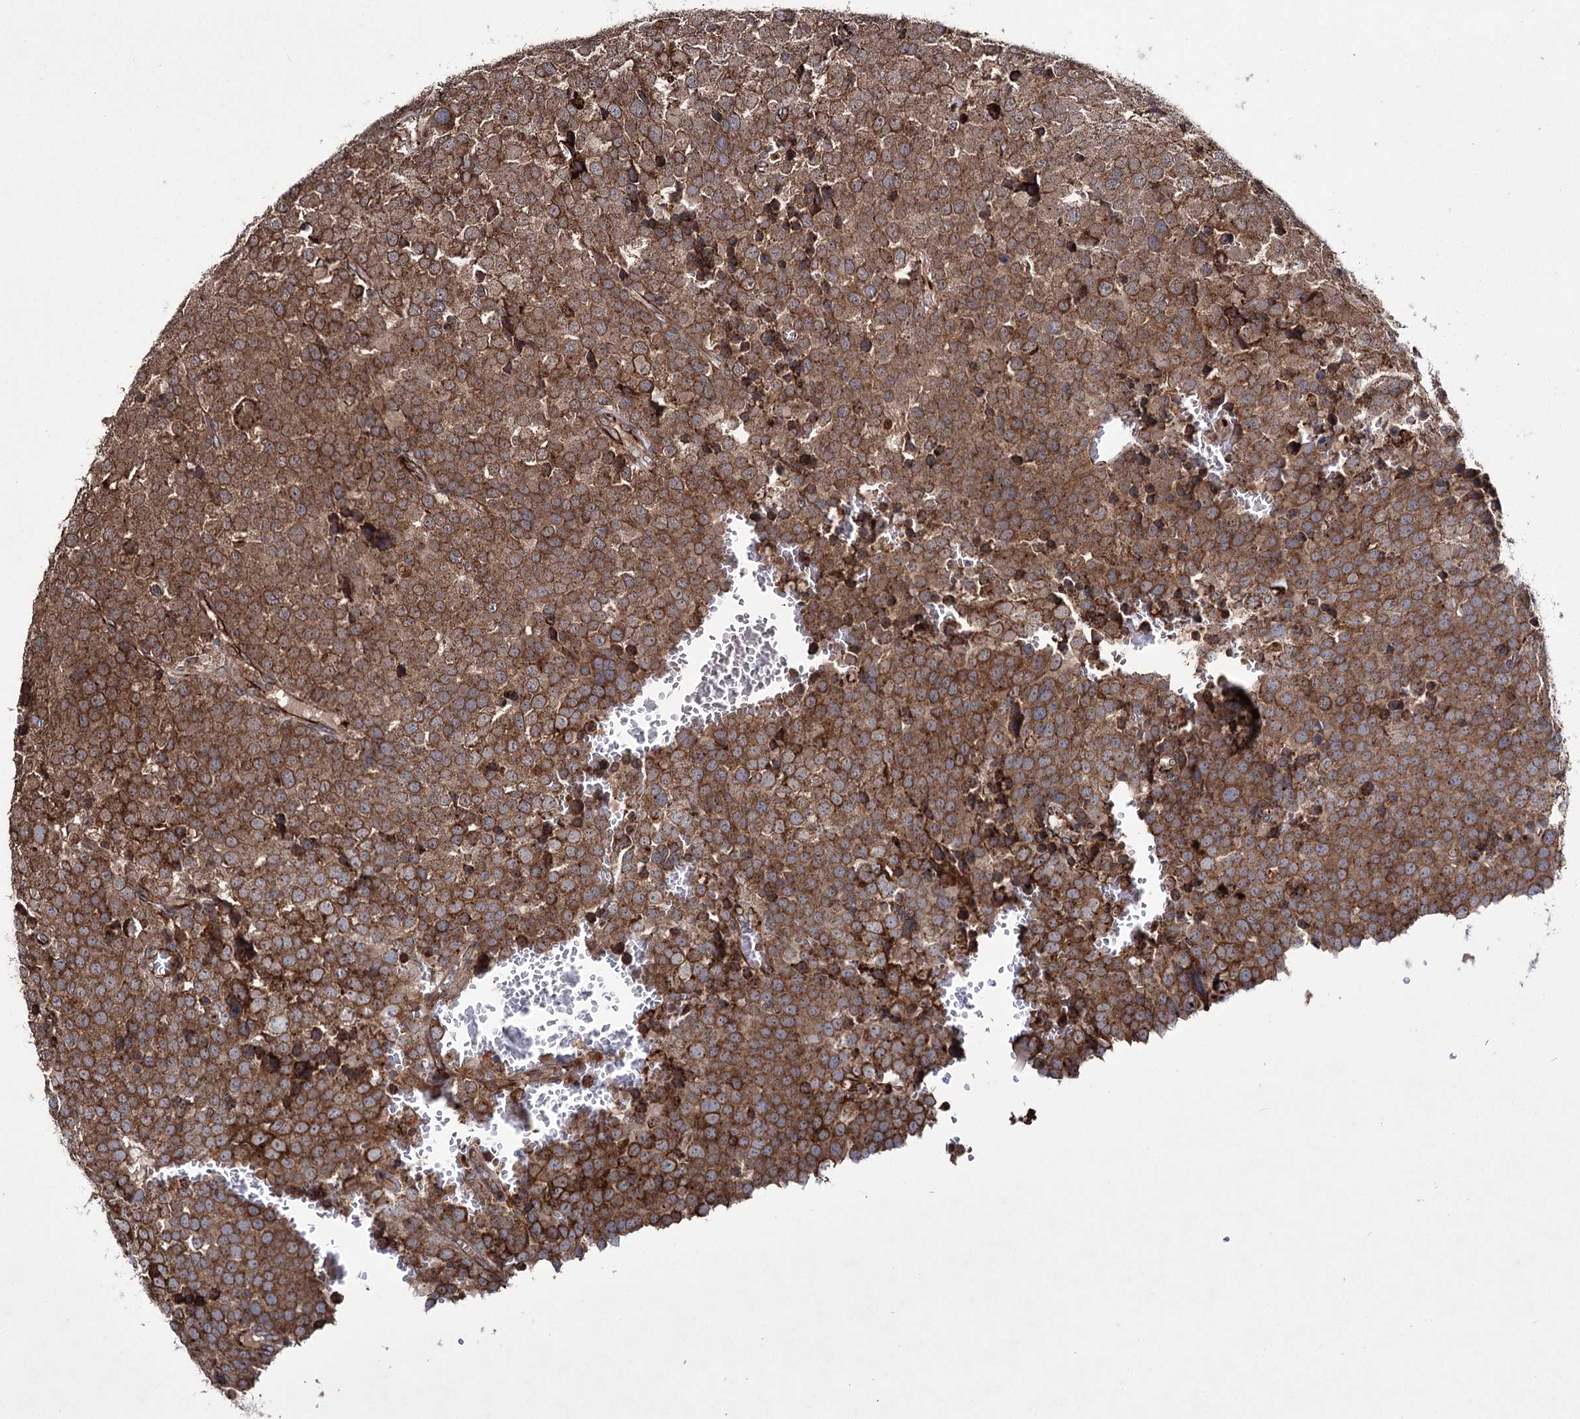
{"staining": {"intensity": "moderate", "quantity": ">75%", "location": "cytoplasmic/membranous"}, "tissue": "testis cancer", "cell_type": "Tumor cells", "image_type": "cancer", "snomed": [{"axis": "morphology", "description": "Seminoma, NOS"}, {"axis": "topography", "description": "Testis"}], "caption": "Immunohistochemical staining of human testis cancer (seminoma) demonstrates medium levels of moderate cytoplasmic/membranous expression in approximately >75% of tumor cells. The staining was performed using DAB (3,3'-diaminobenzidine), with brown indicating positive protein expression. Nuclei are stained blue with hematoxylin.", "gene": "HECTD2", "patient": {"sex": "male", "age": 71}}